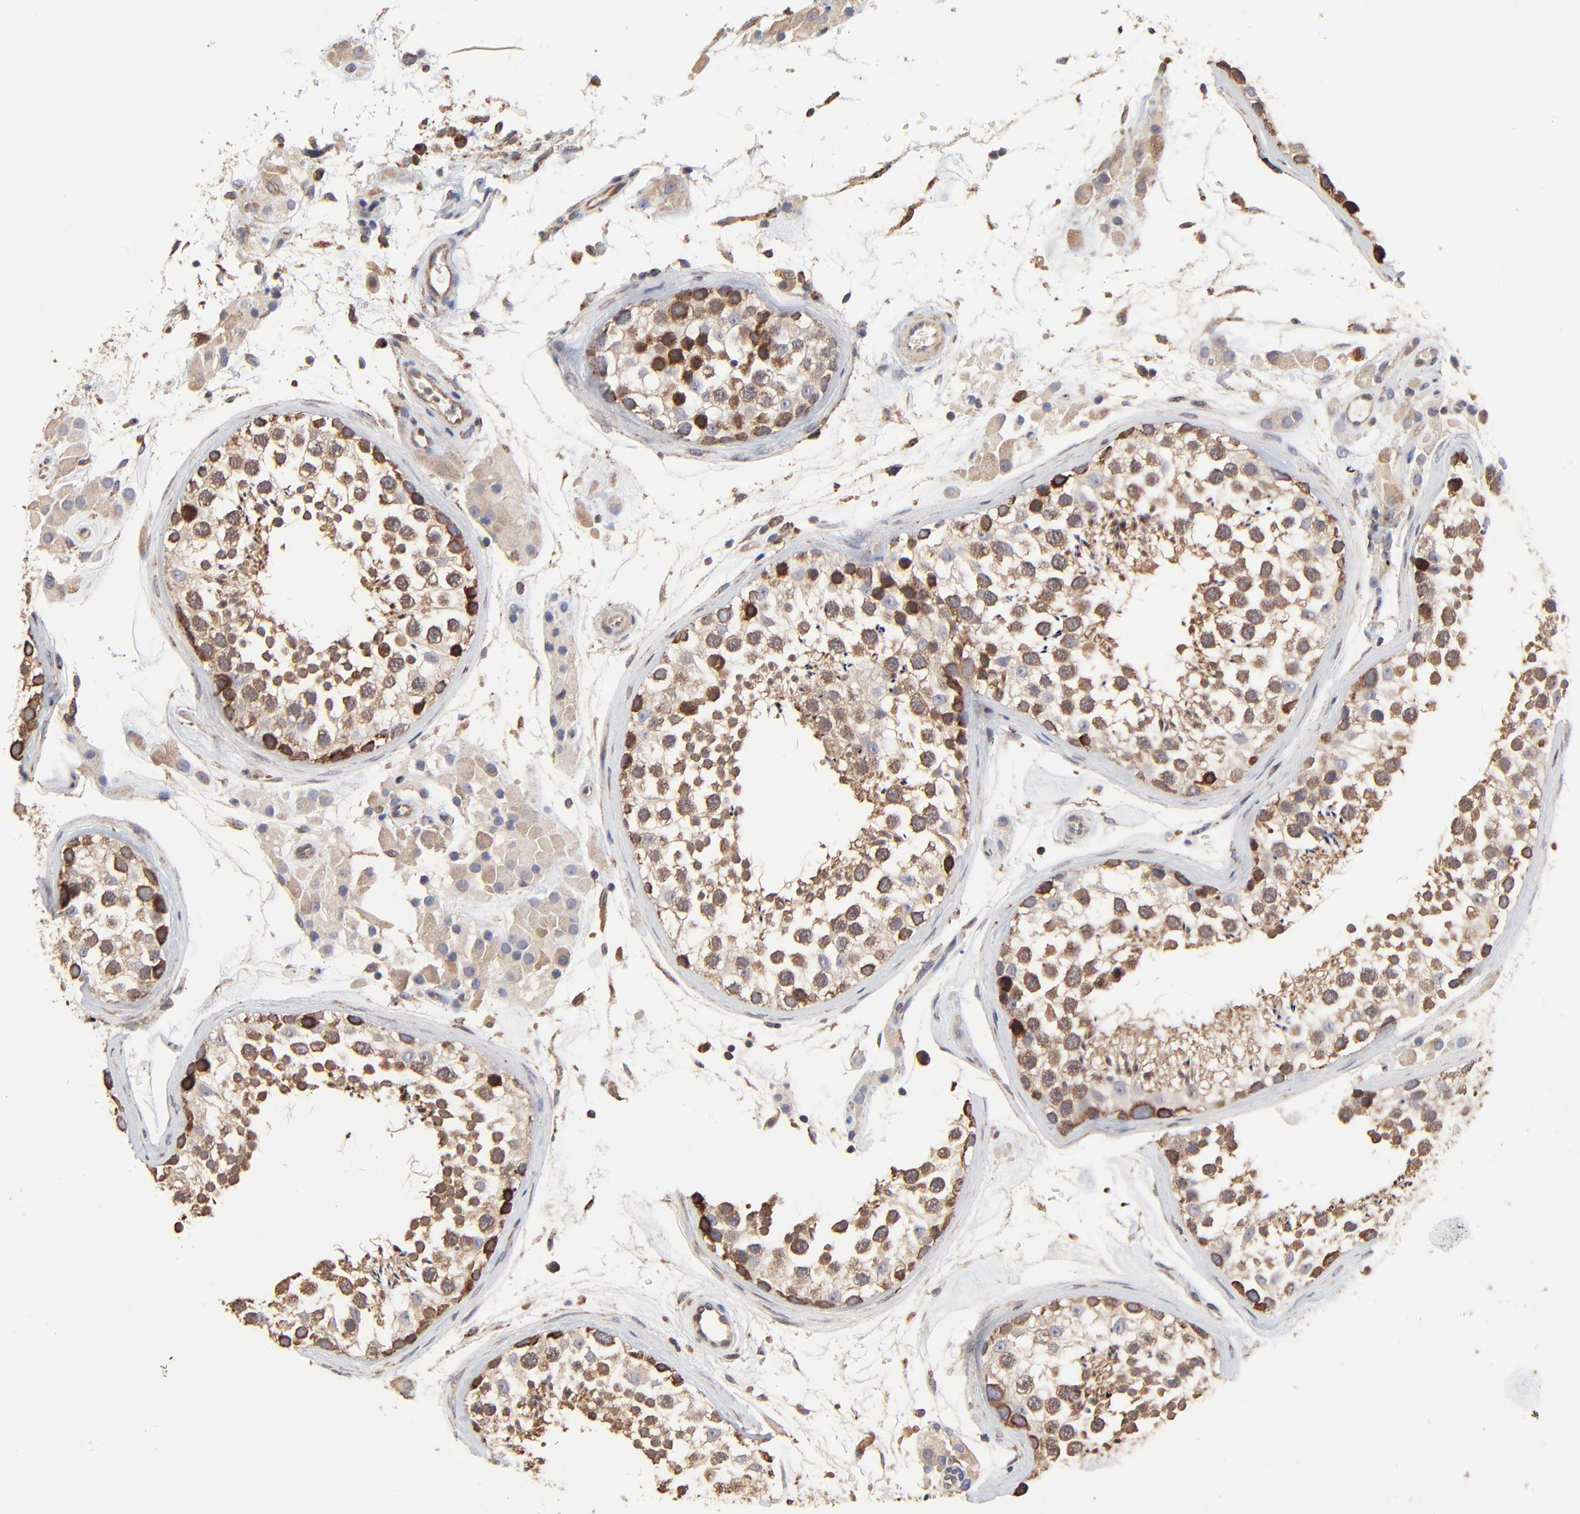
{"staining": {"intensity": "strong", "quantity": "25%-75%", "location": "cytoplasmic/membranous"}, "tissue": "testis", "cell_type": "Cells in seminiferous ducts", "image_type": "normal", "snomed": [{"axis": "morphology", "description": "Normal tissue, NOS"}, {"axis": "topography", "description": "Testis"}], "caption": "Immunohistochemical staining of benign testis displays high levels of strong cytoplasmic/membranous positivity in approximately 25%-75% of cells in seminiferous ducts. The staining was performed using DAB (3,3'-diaminobenzidine), with brown indicating positive protein expression. Nuclei are stained blue with hematoxylin.", "gene": "ELP2", "patient": {"sex": "male", "age": 46}}